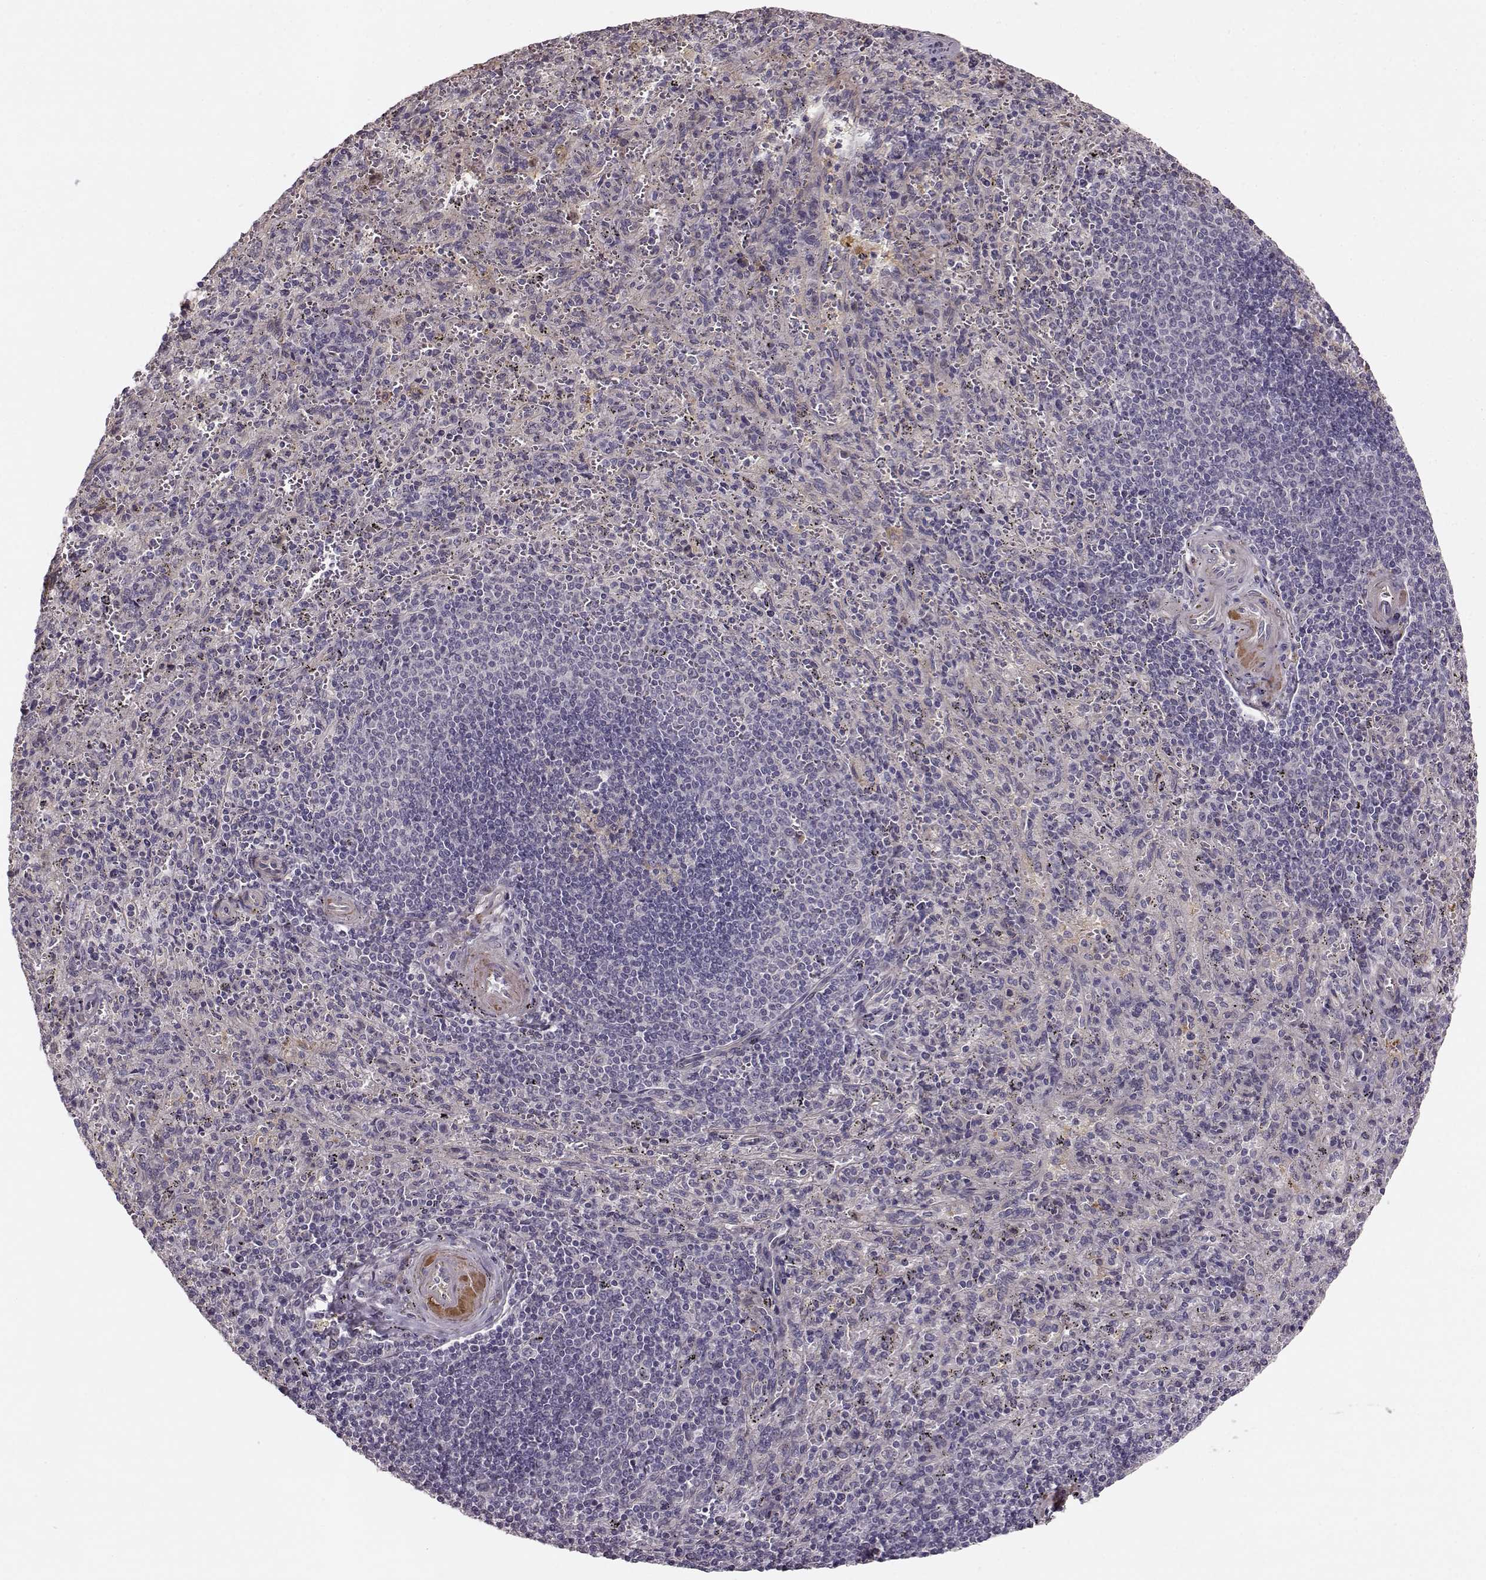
{"staining": {"intensity": "negative", "quantity": "none", "location": "none"}, "tissue": "spleen", "cell_type": "Cells in red pulp", "image_type": "normal", "snomed": [{"axis": "morphology", "description": "Normal tissue, NOS"}, {"axis": "topography", "description": "Spleen"}], "caption": "Histopathology image shows no significant protein expression in cells in red pulp of normal spleen.", "gene": "MTR", "patient": {"sex": "male", "age": 57}}